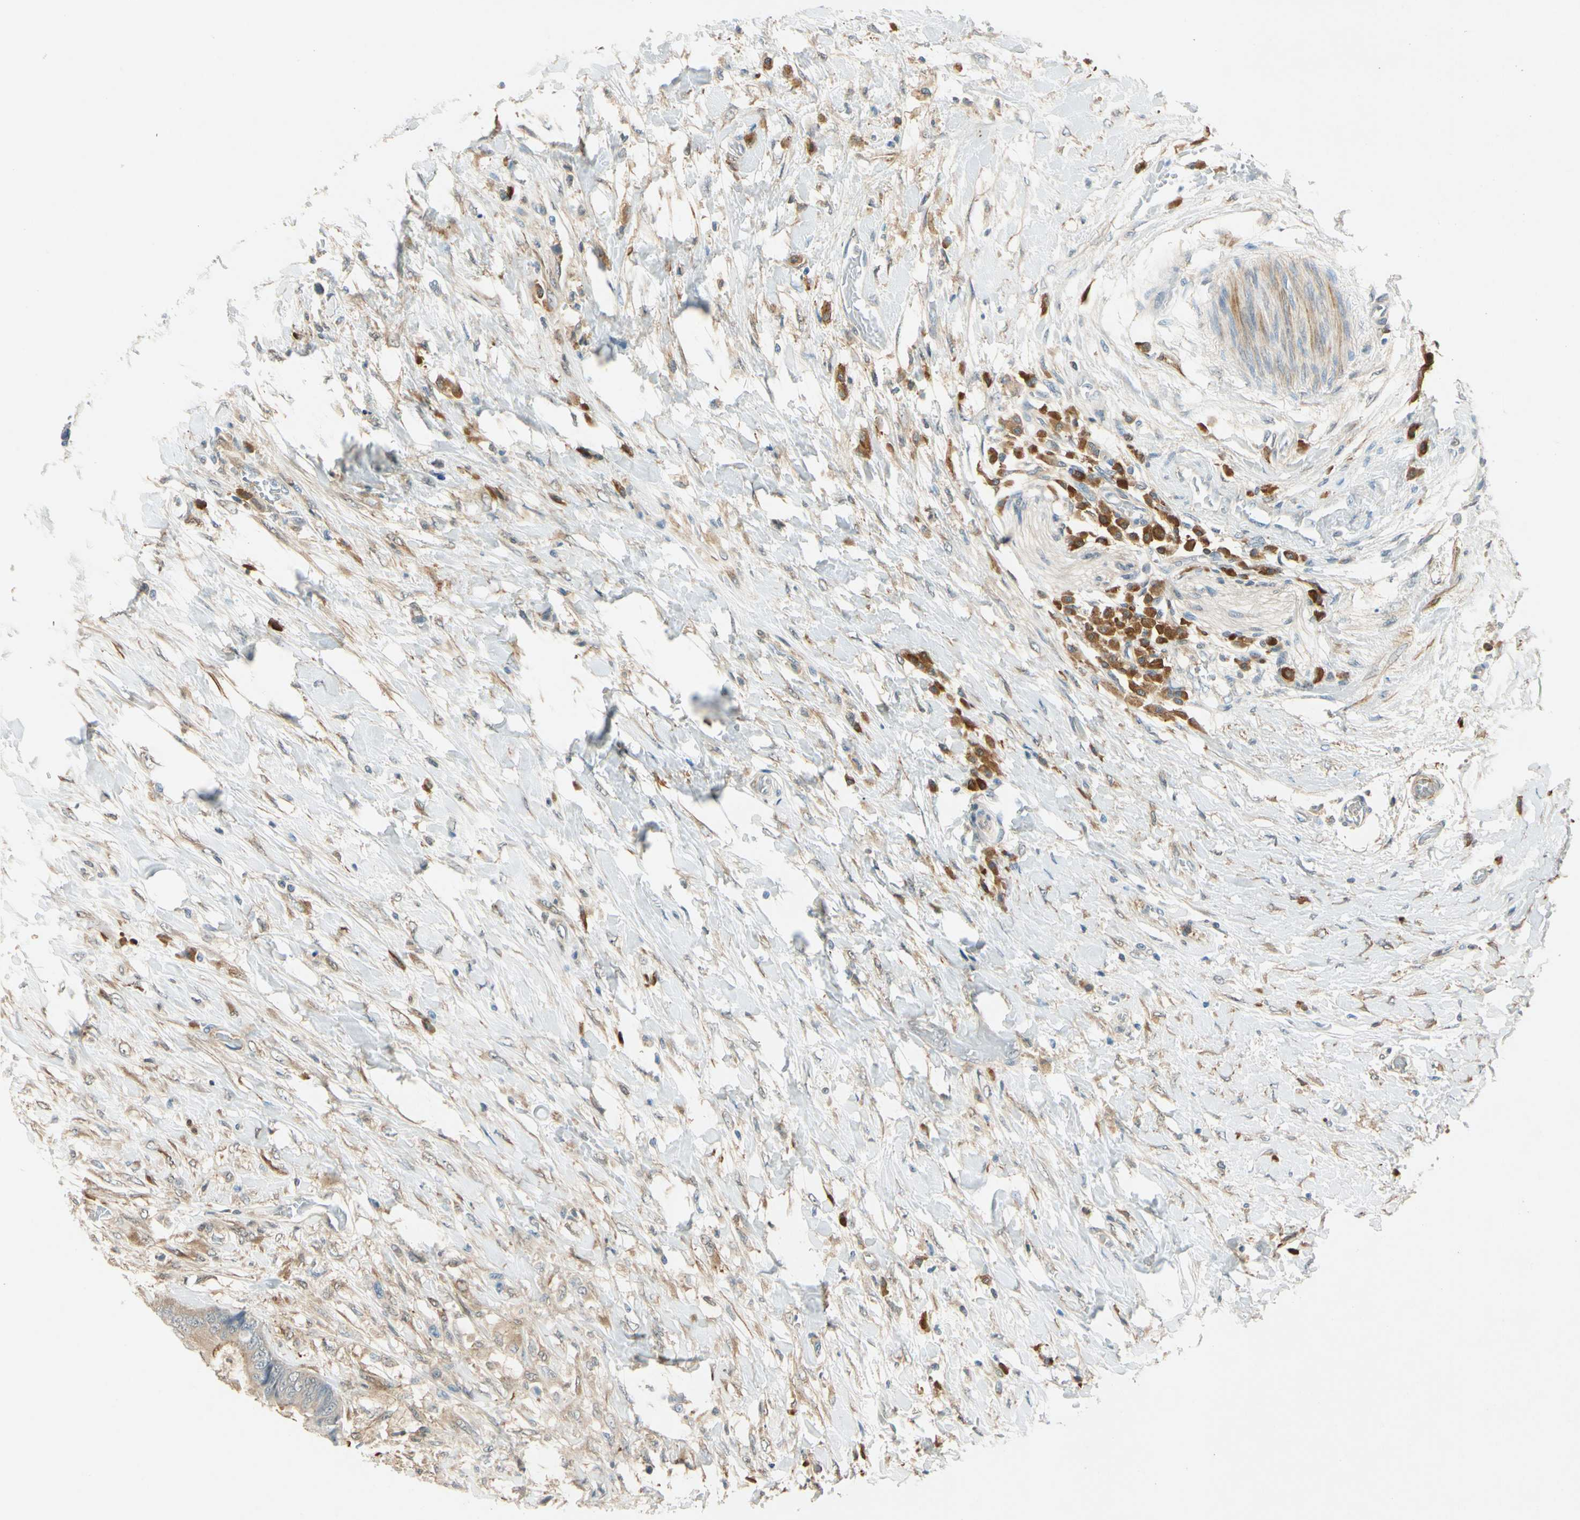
{"staining": {"intensity": "weak", "quantity": "25%-75%", "location": "cytoplasmic/membranous"}, "tissue": "colorectal cancer", "cell_type": "Tumor cells", "image_type": "cancer", "snomed": [{"axis": "morphology", "description": "Adenocarcinoma, NOS"}, {"axis": "topography", "description": "Rectum"}], "caption": "The immunohistochemical stain shows weak cytoplasmic/membranous staining in tumor cells of adenocarcinoma (colorectal) tissue. Immunohistochemistry (ihc) stains the protein of interest in brown and the nuclei are stained blue.", "gene": "WIPI1", "patient": {"sex": "female", "age": 77}}